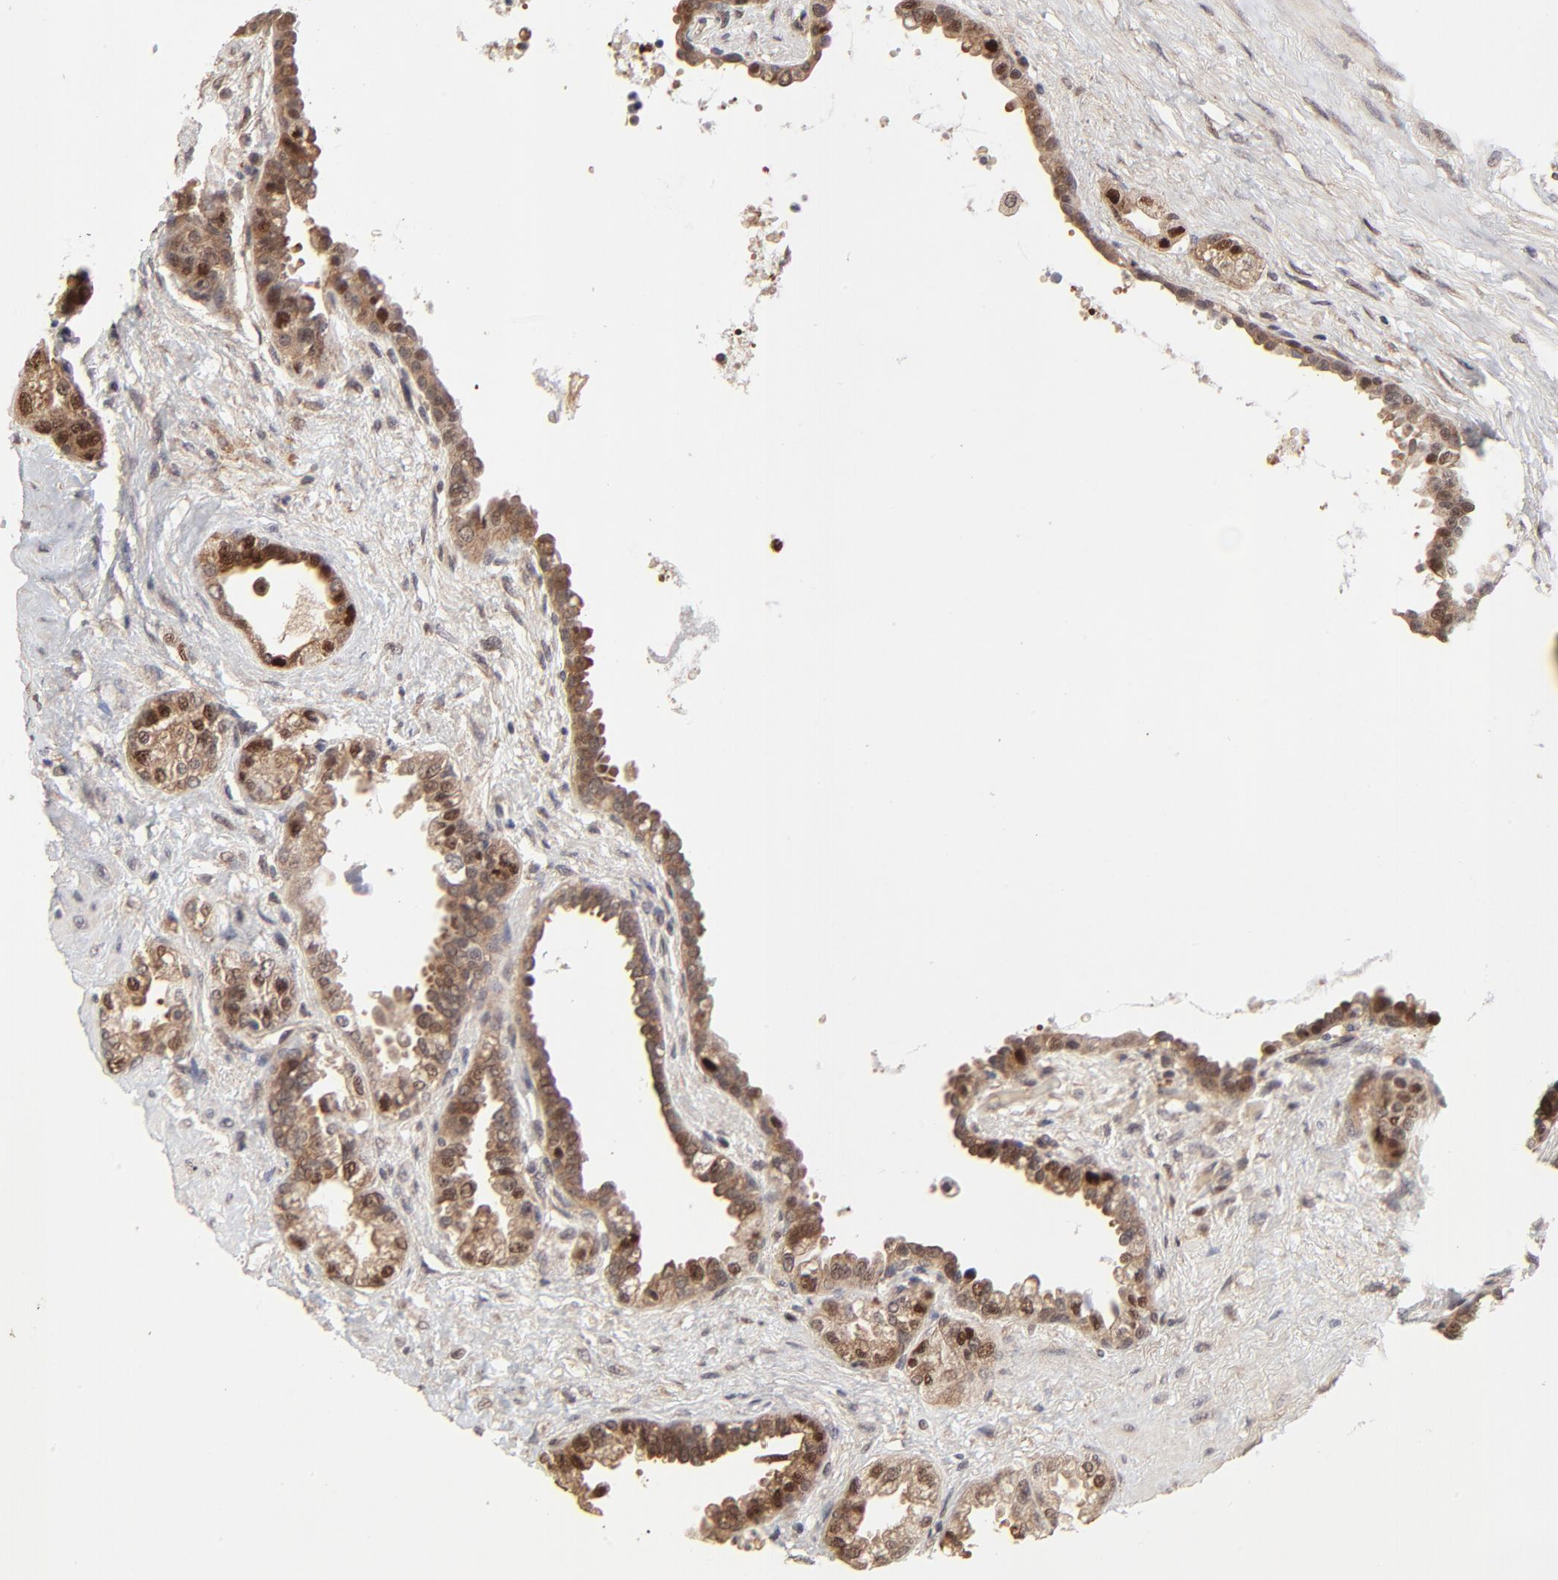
{"staining": {"intensity": "moderate", "quantity": ">75%", "location": "cytoplasmic/membranous,nuclear"}, "tissue": "seminal vesicle", "cell_type": "Glandular cells", "image_type": "normal", "snomed": [{"axis": "morphology", "description": "Normal tissue, NOS"}, {"axis": "topography", "description": "Seminal veicle"}], "caption": "Immunohistochemical staining of benign seminal vesicle displays medium levels of moderate cytoplasmic/membranous,nuclear expression in approximately >75% of glandular cells.", "gene": "FRMD8", "patient": {"sex": "male", "age": 61}}